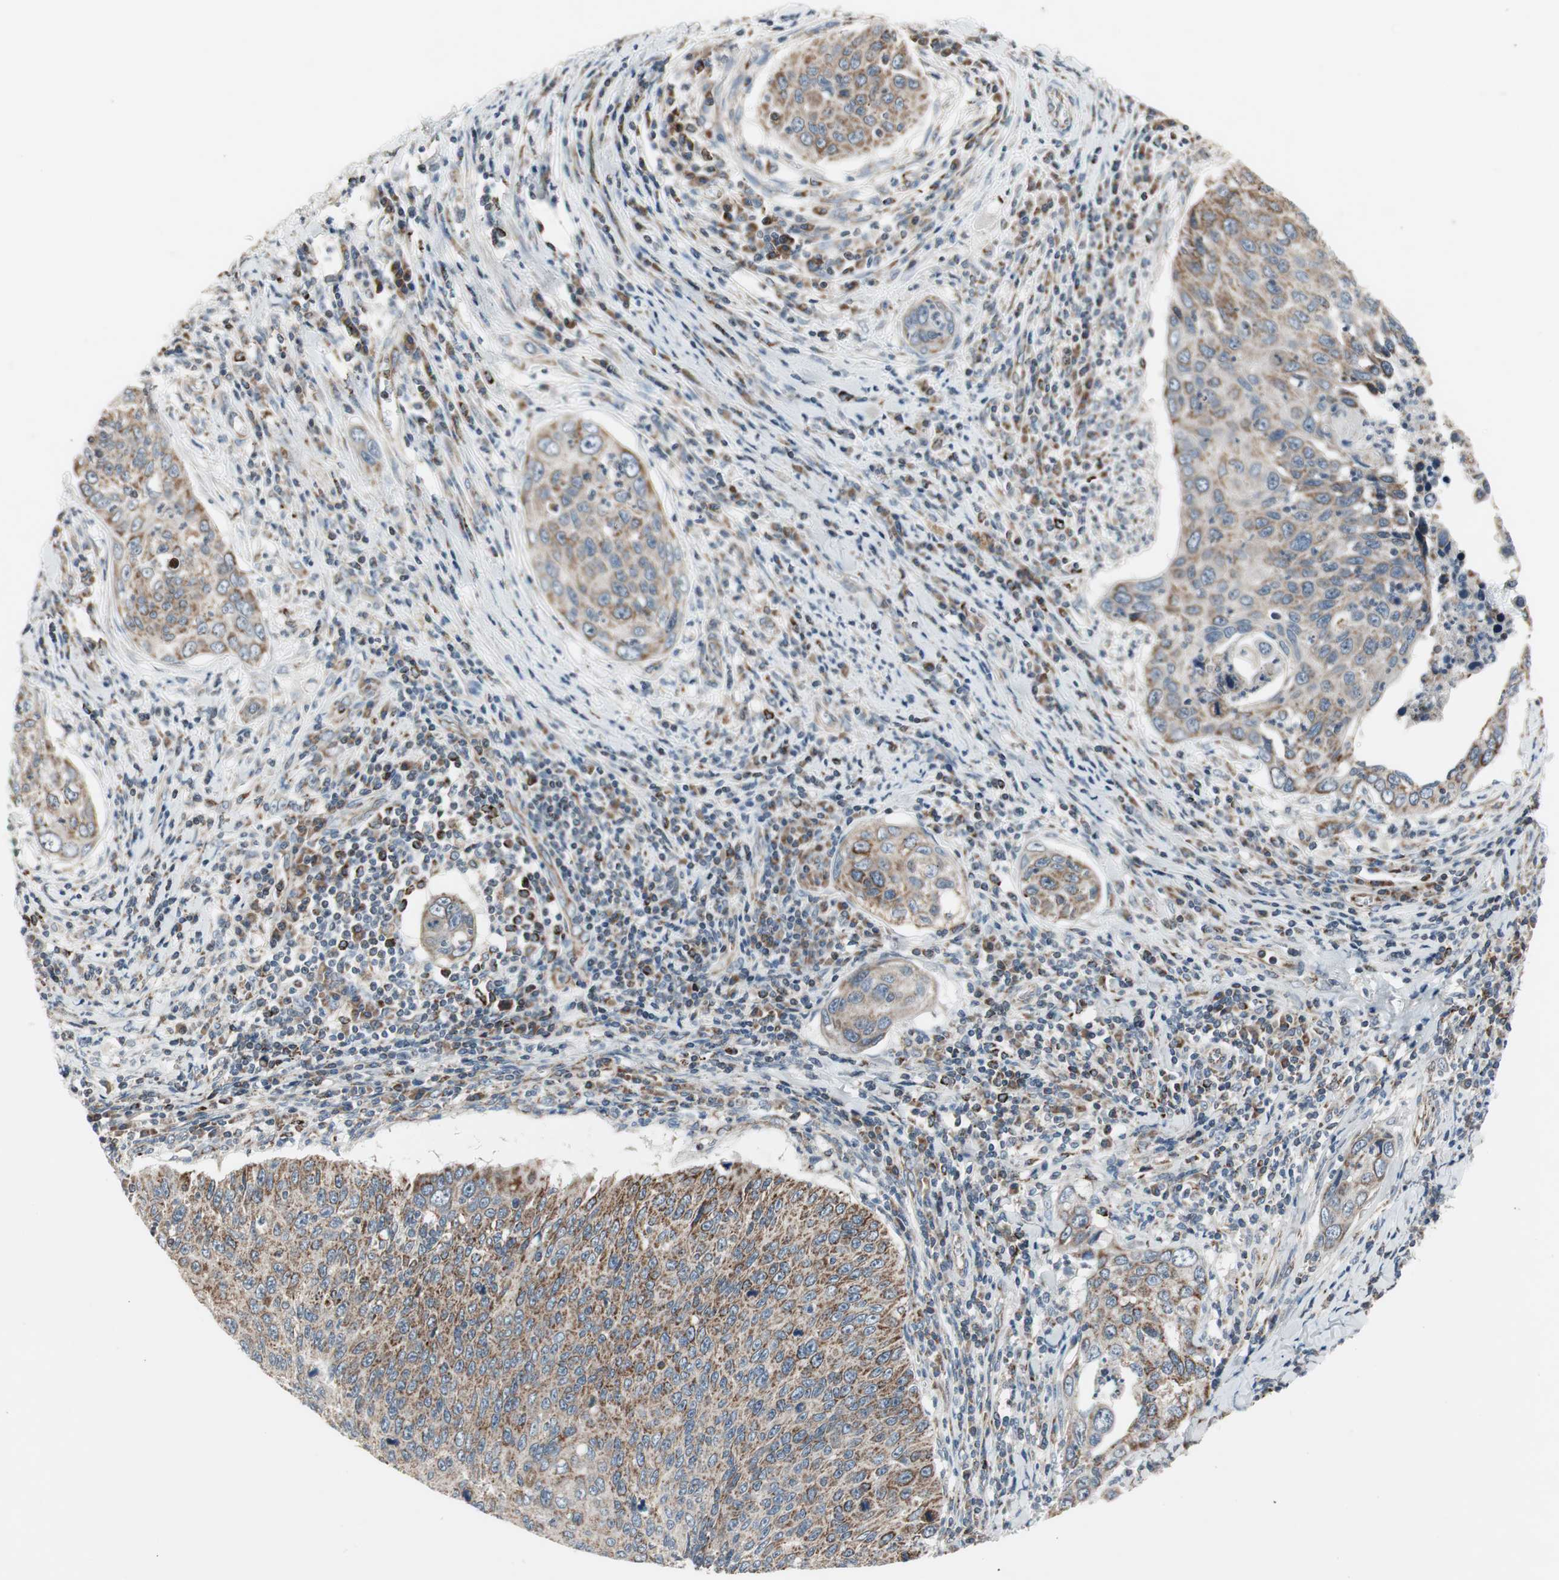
{"staining": {"intensity": "moderate", "quantity": ">75%", "location": "cytoplasmic/membranous"}, "tissue": "cervical cancer", "cell_type": "Tumor cells", "image_type": "cancer", "snomed": [{"axis": "morphology", "description": "Squamous cell carcinoma, NOS"}, {"axis": "topography", "description": "Cervix"}], "caption": "Cervical cancer (squamous cell carcinoma) stained with a brown dye reveals moderate cytoplasmic/membranous positive staining in approximately >75% of tumor cells.", "gene": "CPT1A", "patient": {"sex": "female", "age": 53}}